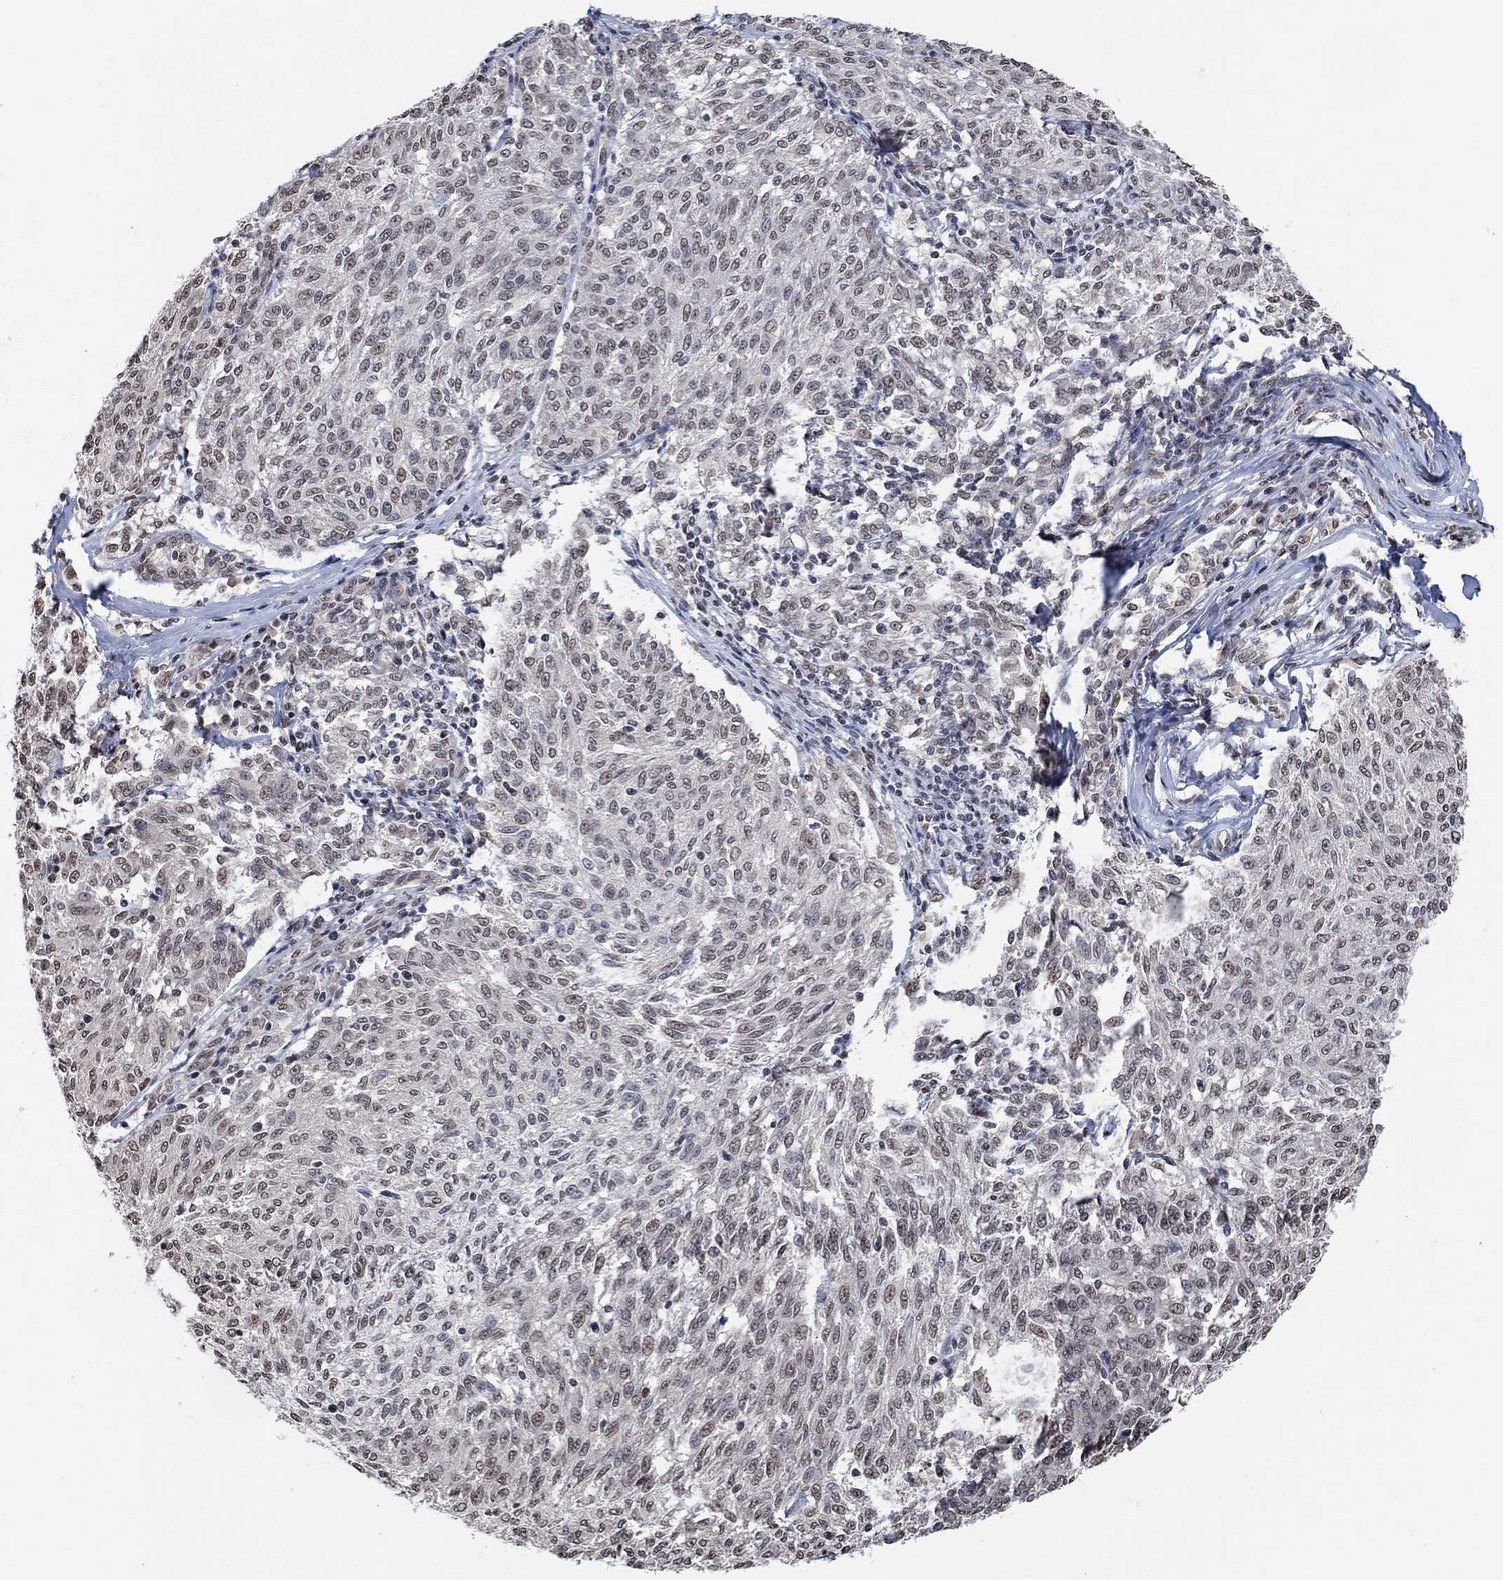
{"staining": {"intensity": "weak", "quantity": ">75%", "location": "nuclear"}, "tissue": "melanoma", "cell_type": "Tumor cells", "image_type": "cancer", "snomed": [{"axis": "morphology", "description": "Malignant melanoma, NOS"}, {"axis": "topography", "description": "Skin"}], "caption": "The immunohistochemical stain highlights weak nuclear positivity in tumor cells of melanoma tissue. Ihc stains the protein in brown and the nuclei are stained blue.", "gene": "USP39", "patient": {"sex": "female", "age": 72}}